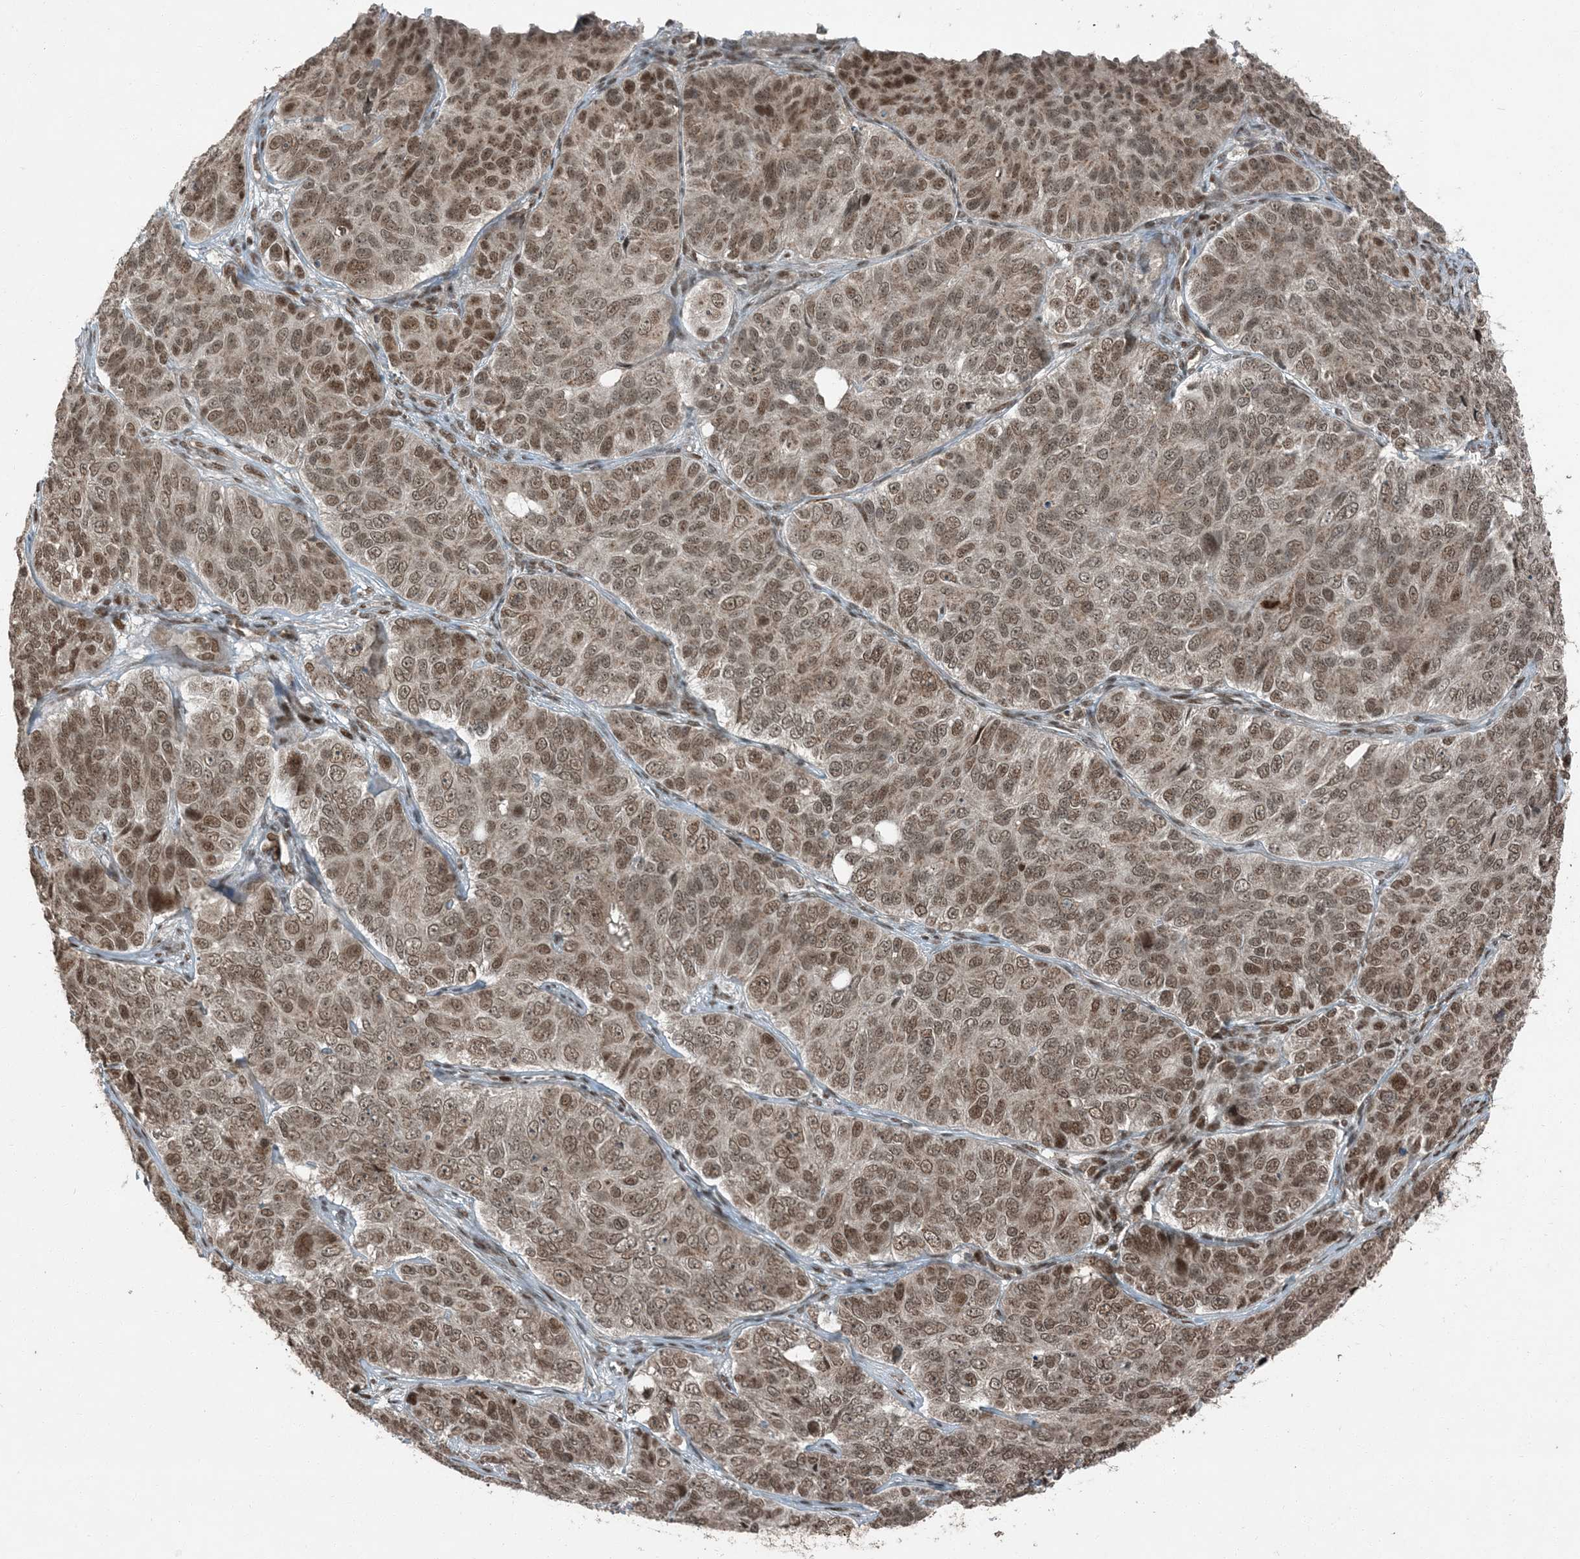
{"staining": {"intensity": "moderate", "quantity": ">75%", "location": "nuclear"}, "tissue": "ovarian cancer", "cell_type": "Tumor cells", "image_type": "cancer", "snomed": [{"axis": "morphology", "description": "Carcinoma, endometroid"}, {"axis": "topography", "description": "Ovary"}], "caption": "IHC photomicrograph of human endometroid carcinoma (ovarian) stained for a protein (brown), which demonstrates medium levels of moderate nuclear positivity in about >75% of tumor cells.", "gene": "TRAPPC12", "patient": {"sex": "female", "age": 51}}